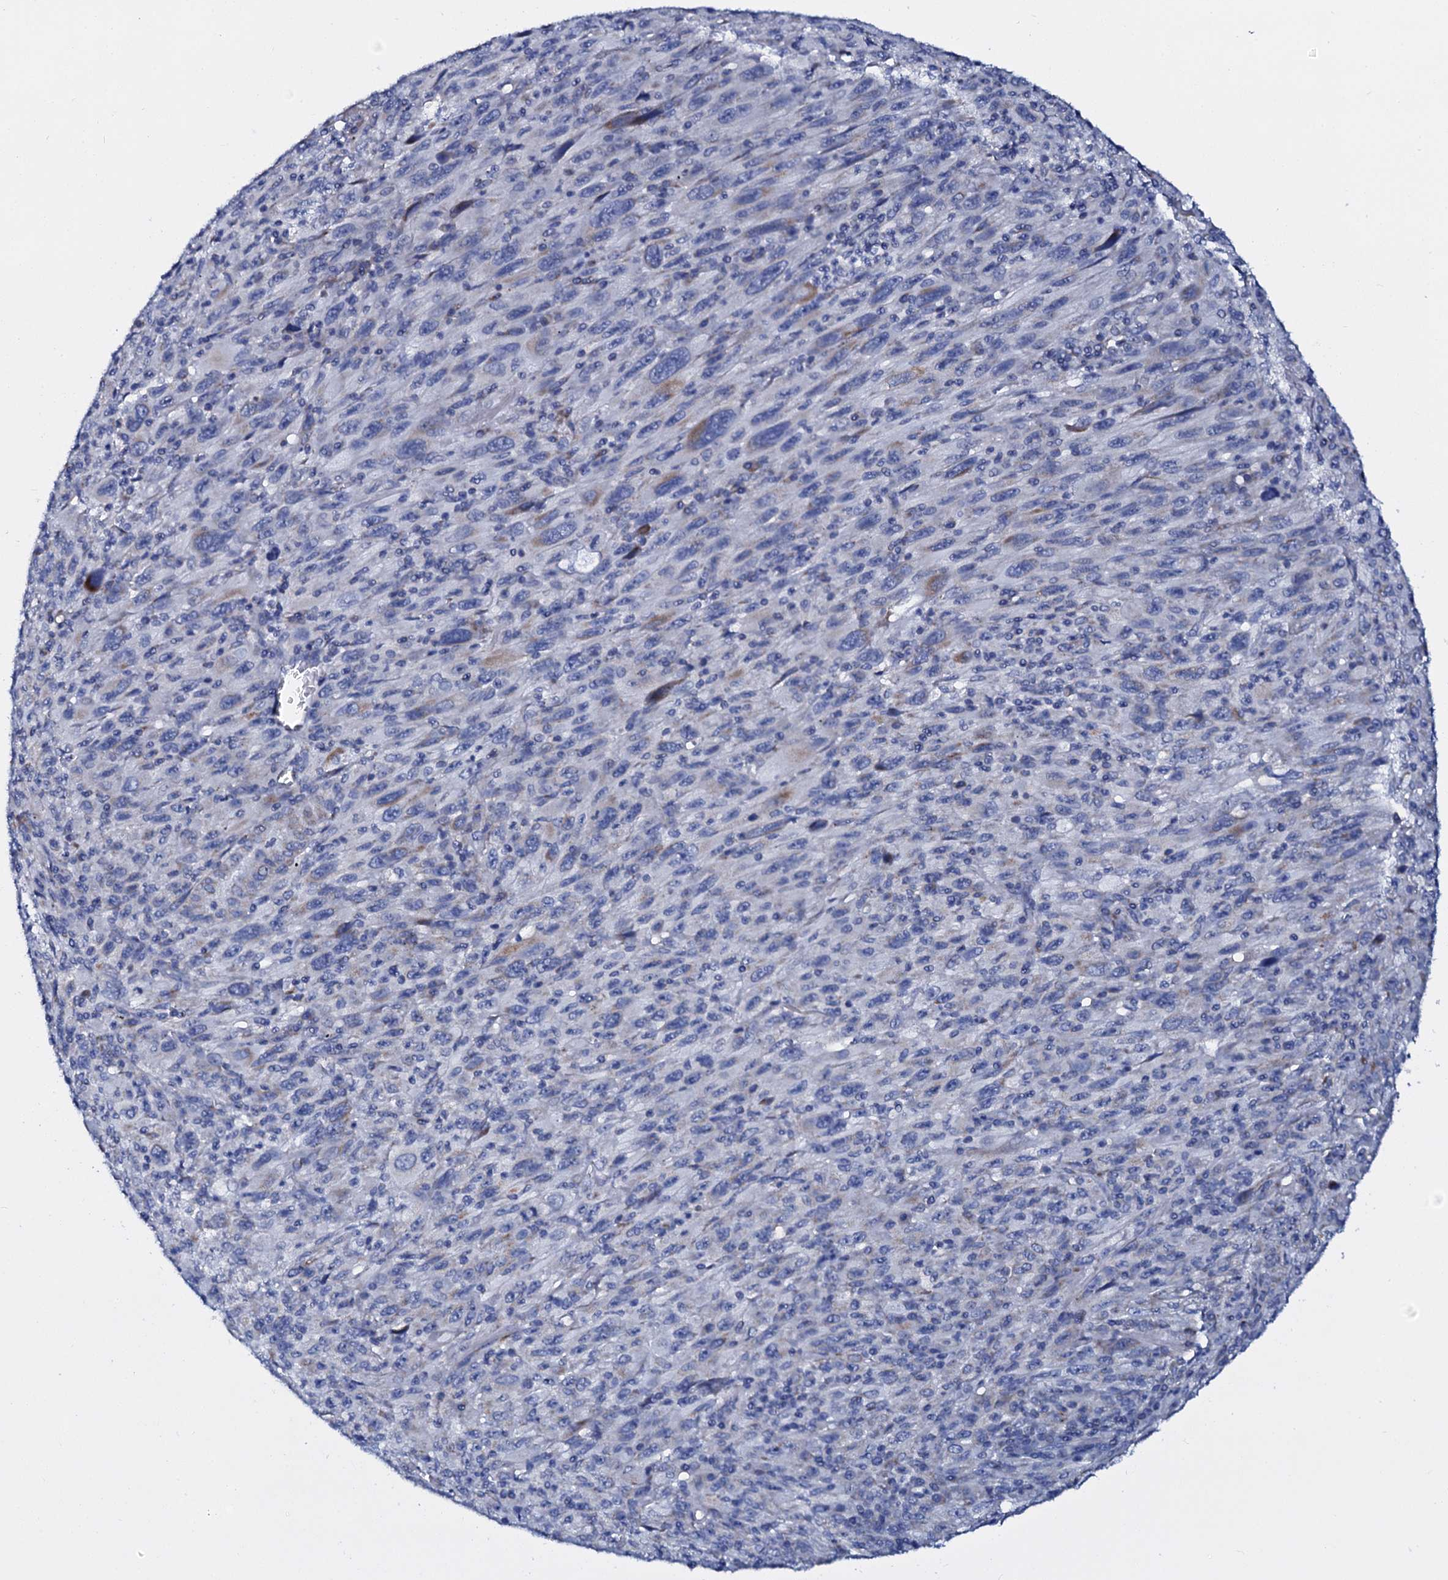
{"staining": {"intensity": "moderate", "quantity": "<25%", "location": "cytoplasmic/membranous"}, "tissue": "melanoma", "cell_type": "Tumor cells", "image_type": "cancer", "snomed": [{"axis": "morphology", "description": "Malignant melanoma, Metastatic site"}, {"axis": "topography", "description": "Skin"}], "caption": "Malignant melanoma (metastatic site) stained with a protein marker reveals moderate staining in tumor cells.", "gene": "SLC37A4", "patient": {"sex": "female", "age": 56}}